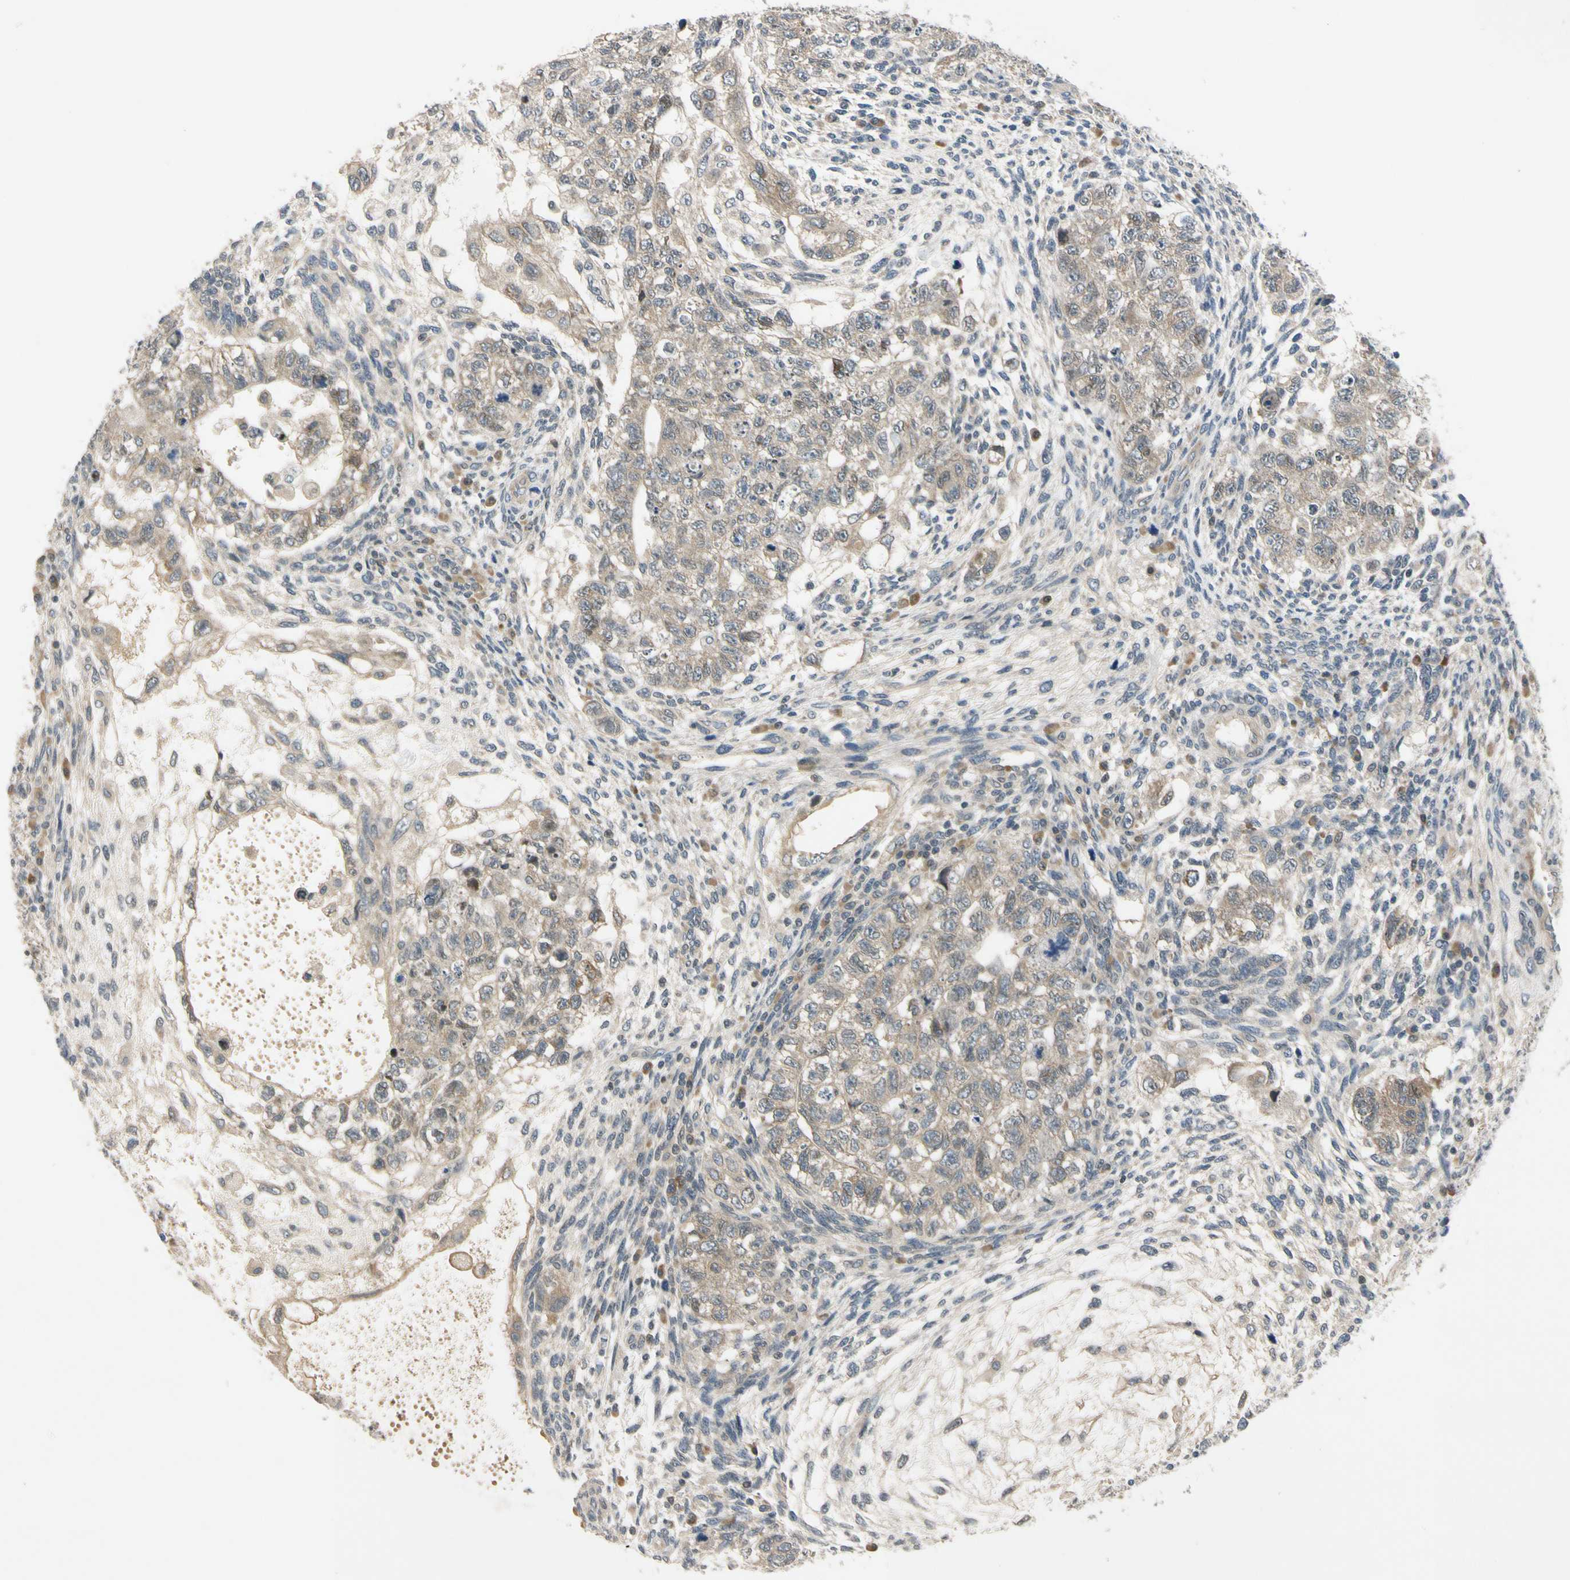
{"staining": {"intensity": "moderate", "quantity": ">75%", "location": "cytoplasmic/membranous"}, "tissue": "testis cancer", "cell_type": "Tumor cells", "image_type": "cancer", "snomed": [{"axis": "morphology", "description": "Normal tissue, NOS"}, {"axis": "morphology", "description": "Carcinoma, Embryonal, NOS"}, {"axis": "topography", "description": "Testis"}], "caption": "Immunohistochemical staining of human testis cancer (embryonal carcinoma) displays moderate cytoplasmic/membranous protein expression in approximately >75% of tumor cells. (DAB (3,3'-diaminobenzidine) IHC with brightfield microscopy, high magnification).", "gene": "RPS6KB2", "patient": {"sex": "male", "age": 36}}